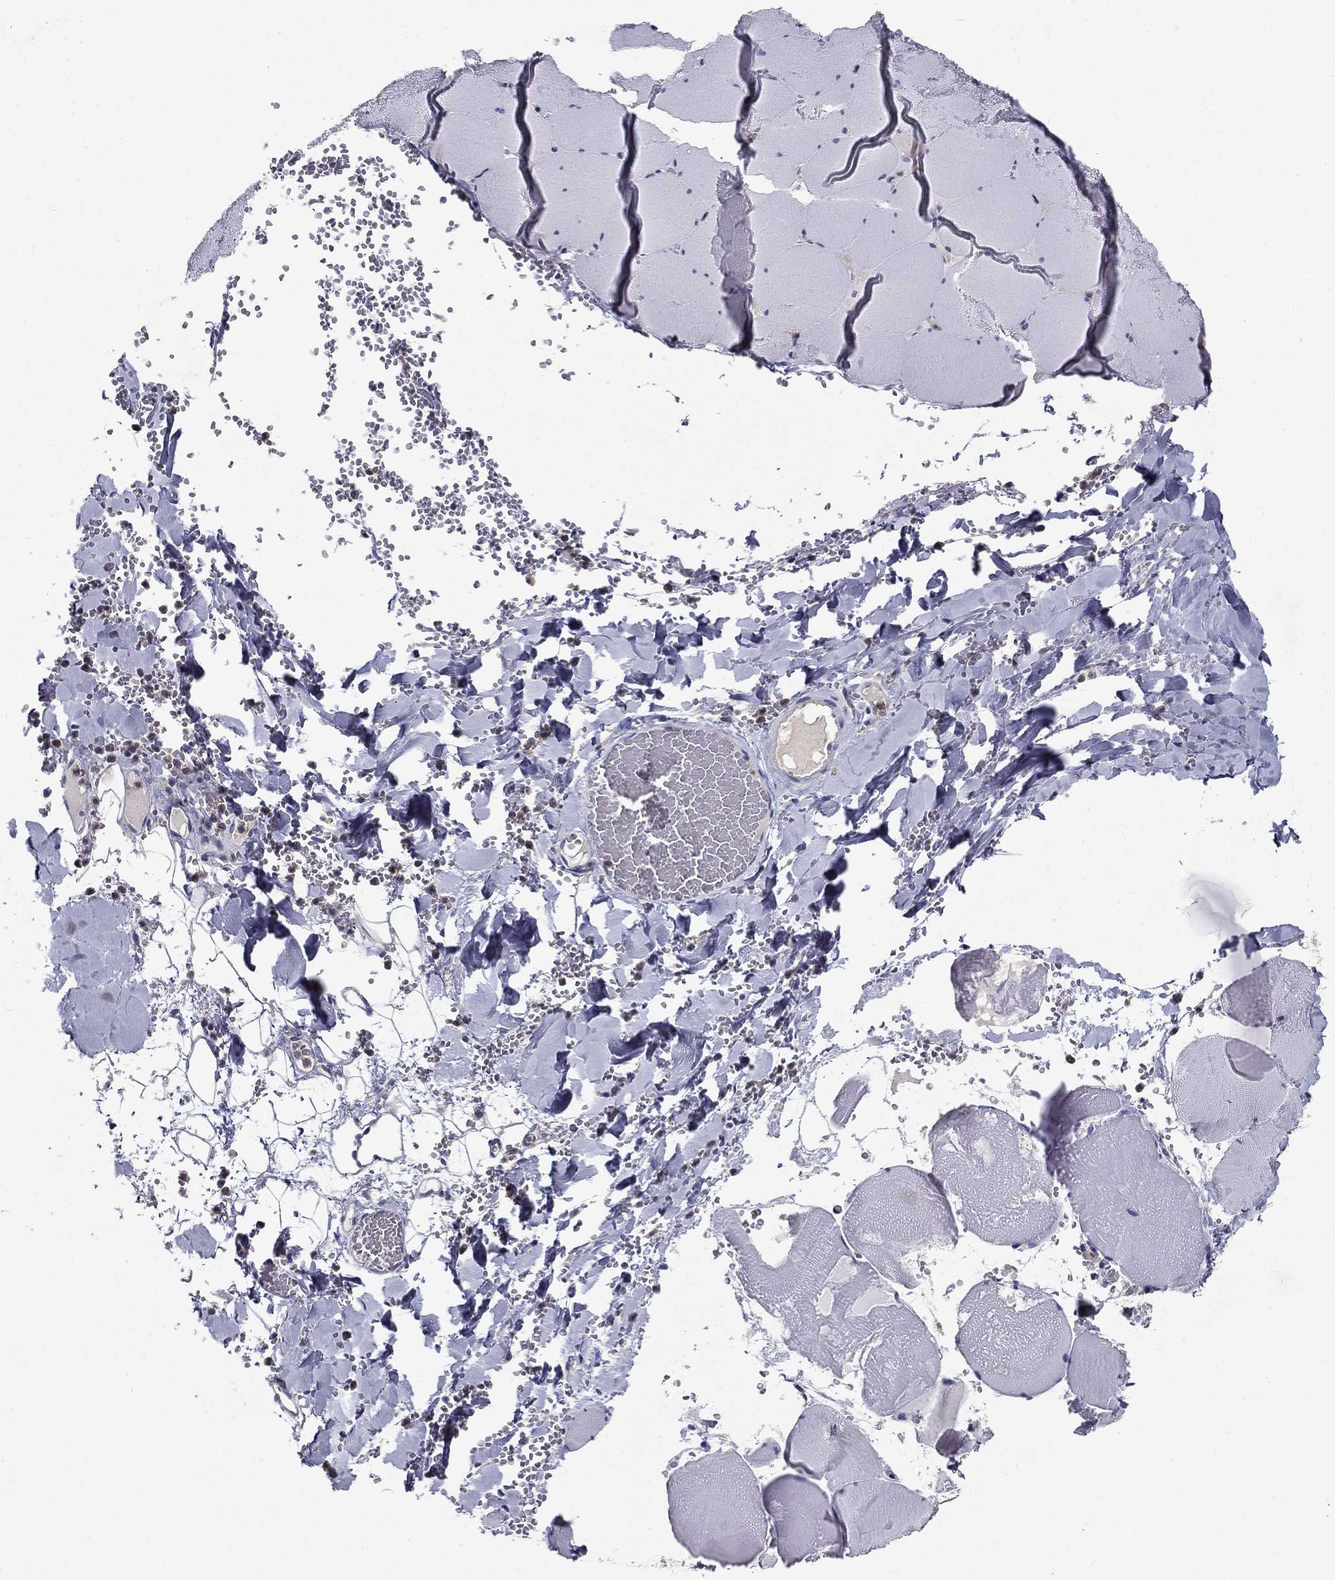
{"staining": {"intensity": "negative", "quantity": "none", "location": "none"}, "tissue": "skeletal muscle", "cell_type": "Myocytes", "image_type": "normal", "snomed": [{"axis": "morphology", "description": "Normal tissue, NOS"}, {"axis": "morphology", "description": "Malignant melanoma, Metastatic site"}, {"axis": "topography", "description": "Skeletal muscle"}], "caption": "Human skeletal muscle stained for a protein using immunohistochemistry exhibits no positivity in myocytes.", "gene": "GLTP", "patient": {"sex": "male", "age": 50}}